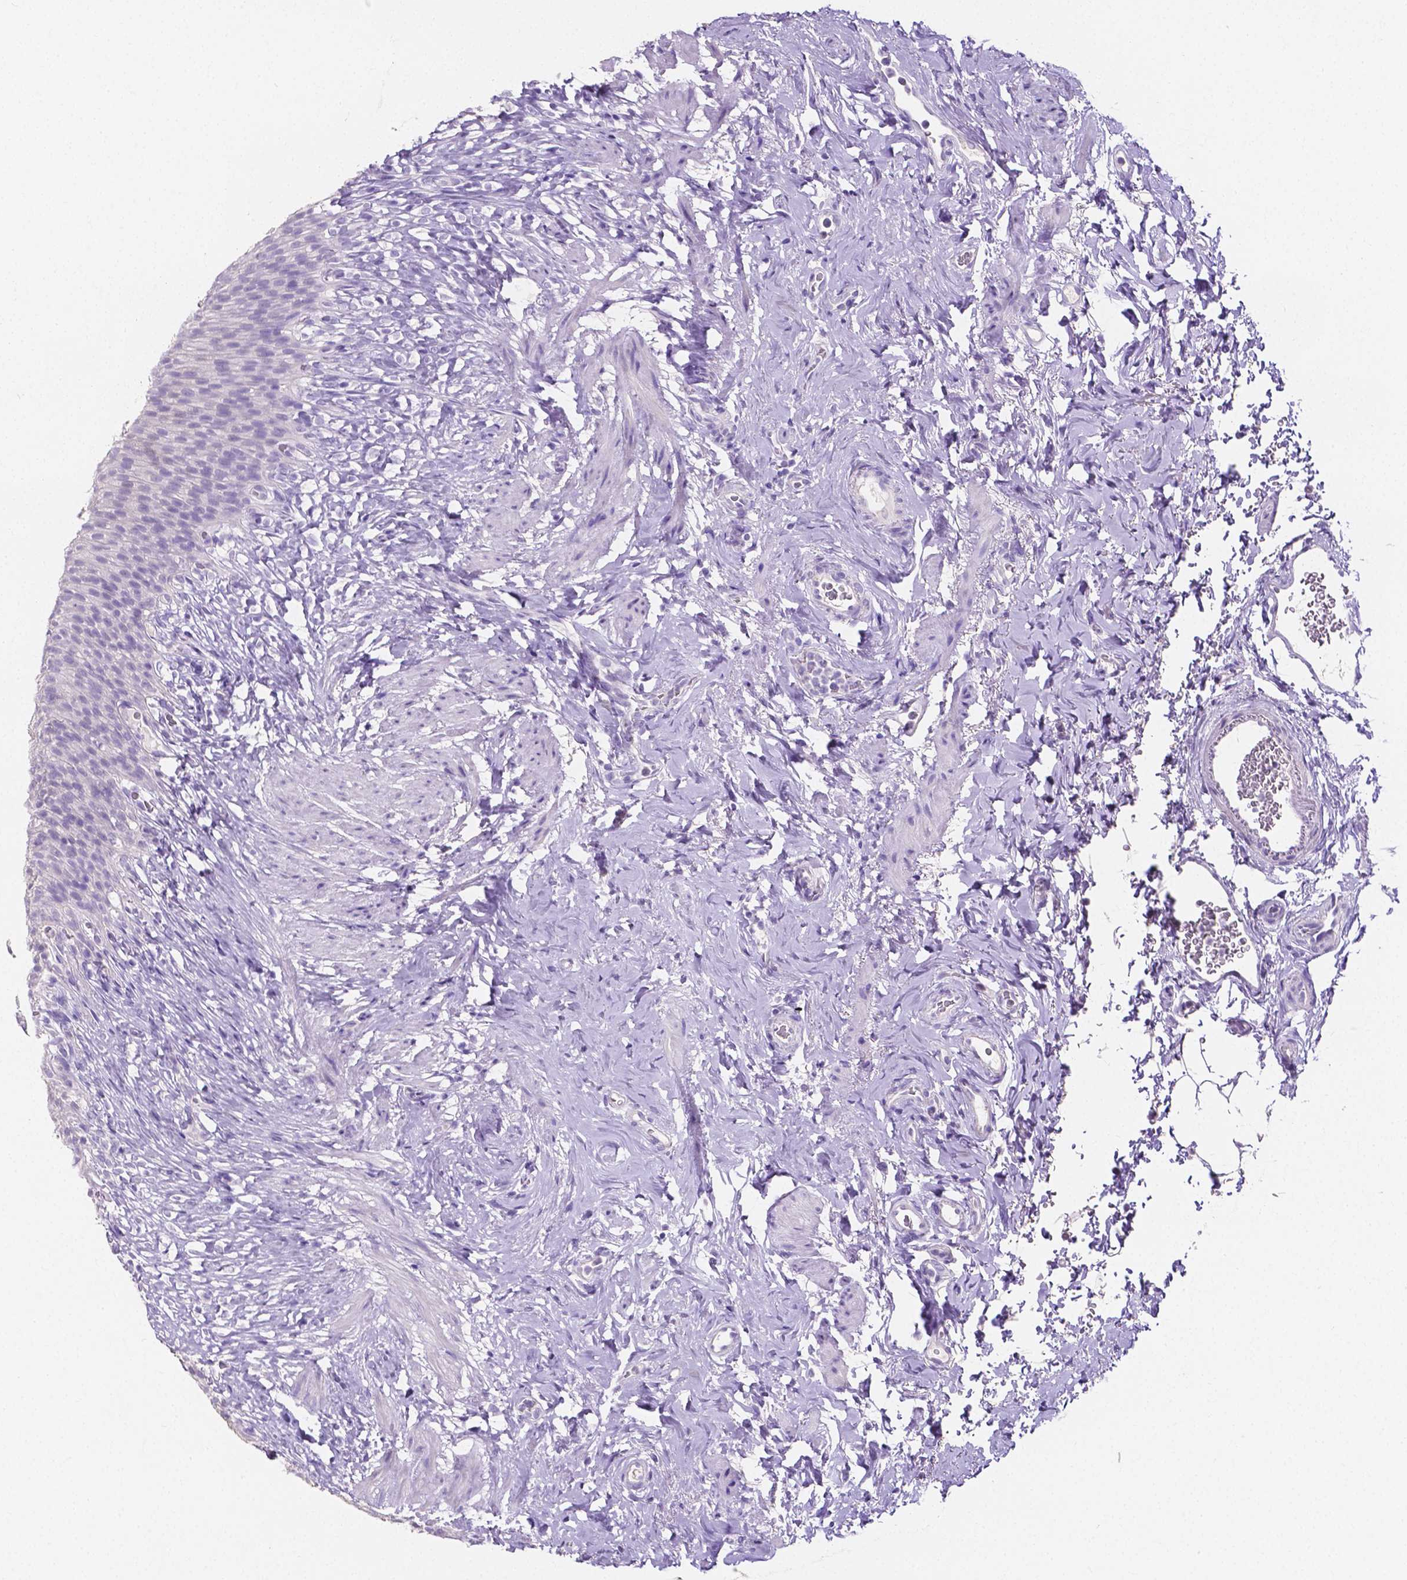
{"staining": {"intensity": "negative", "quantity": "none", "location": "none"}, "tissue": "urinary bladder", "cell_type": "Urothelial cells", "image_type": "normal", "snomed": [{"axis": "morphology", "description": "Normal tissue, NOS"}, {"axis": "topography", "description": "Urinary bladder"}, {"axis": "topography", "description": "Prostate"}], "caption": "DAB (3,3'-diaminobenzidine) immunohistochemical staining of normal urinary bladder shows no significant staining in urothelial cells.", "gene": "SLC22A2", "patient": {"sex": "male", "age": 76}}